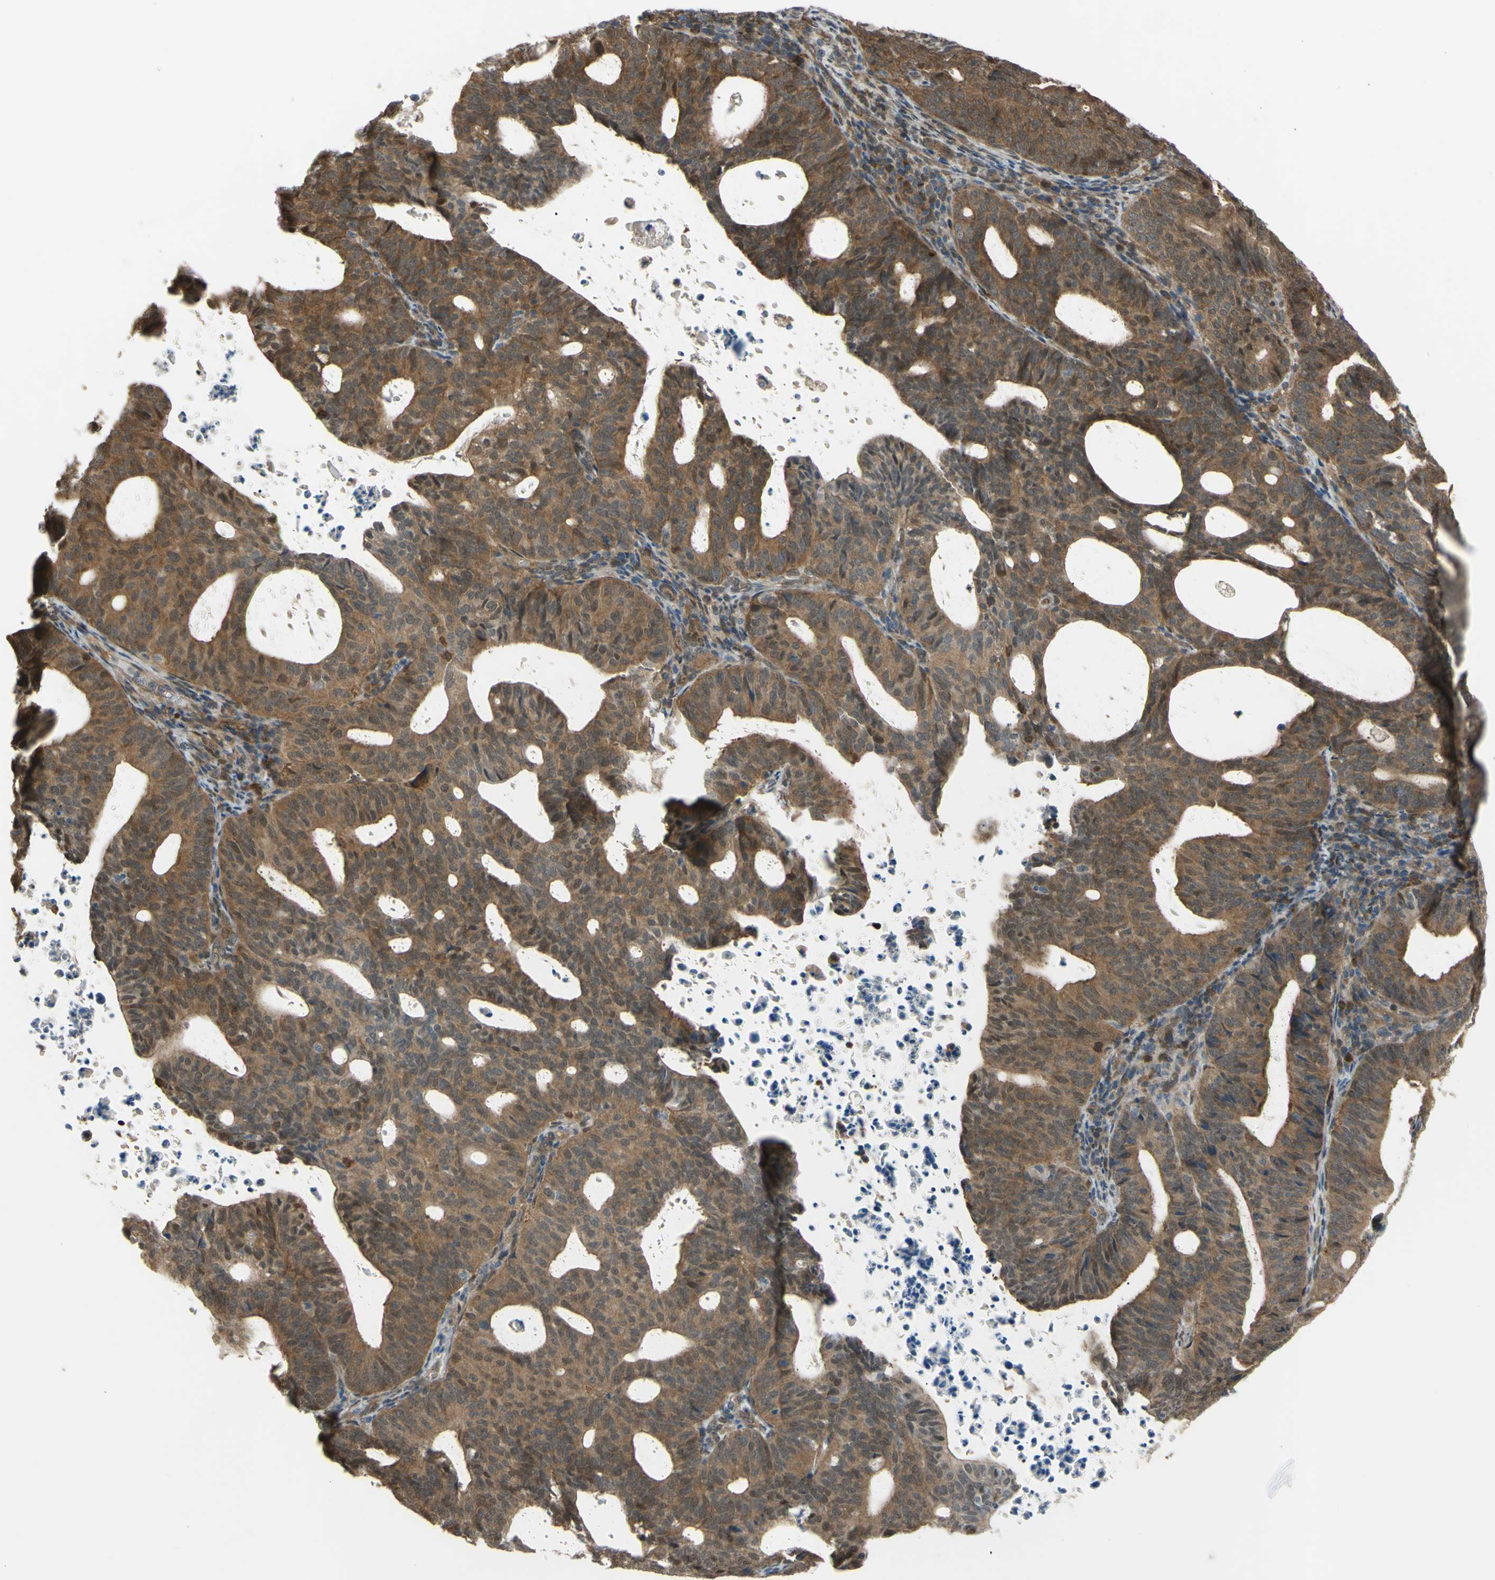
{"staining": {"intensity": "moderate", "quantity": ">75%", "location": "cytoplasmic/membranous"}, "tissue": "endometrial cancer", "cell_type": "Tumor cells", "image_type": "cancer", "snomed": [{"axis": "morphology", "description": "Adenocarcinoma, NOS"}, {"axis": "topography", "description": "Uterus"}], "caption": "Immunohistochemistry micrograph of human adenocarcinoma (endometrial) stained for a protein (brown), which shows medium levels of moderate cytoplasmic/membranous staining in approximately >75% of tumor cells.", "gene": "YWHAQ", "patient": {"sex": "female", "age": 83}}